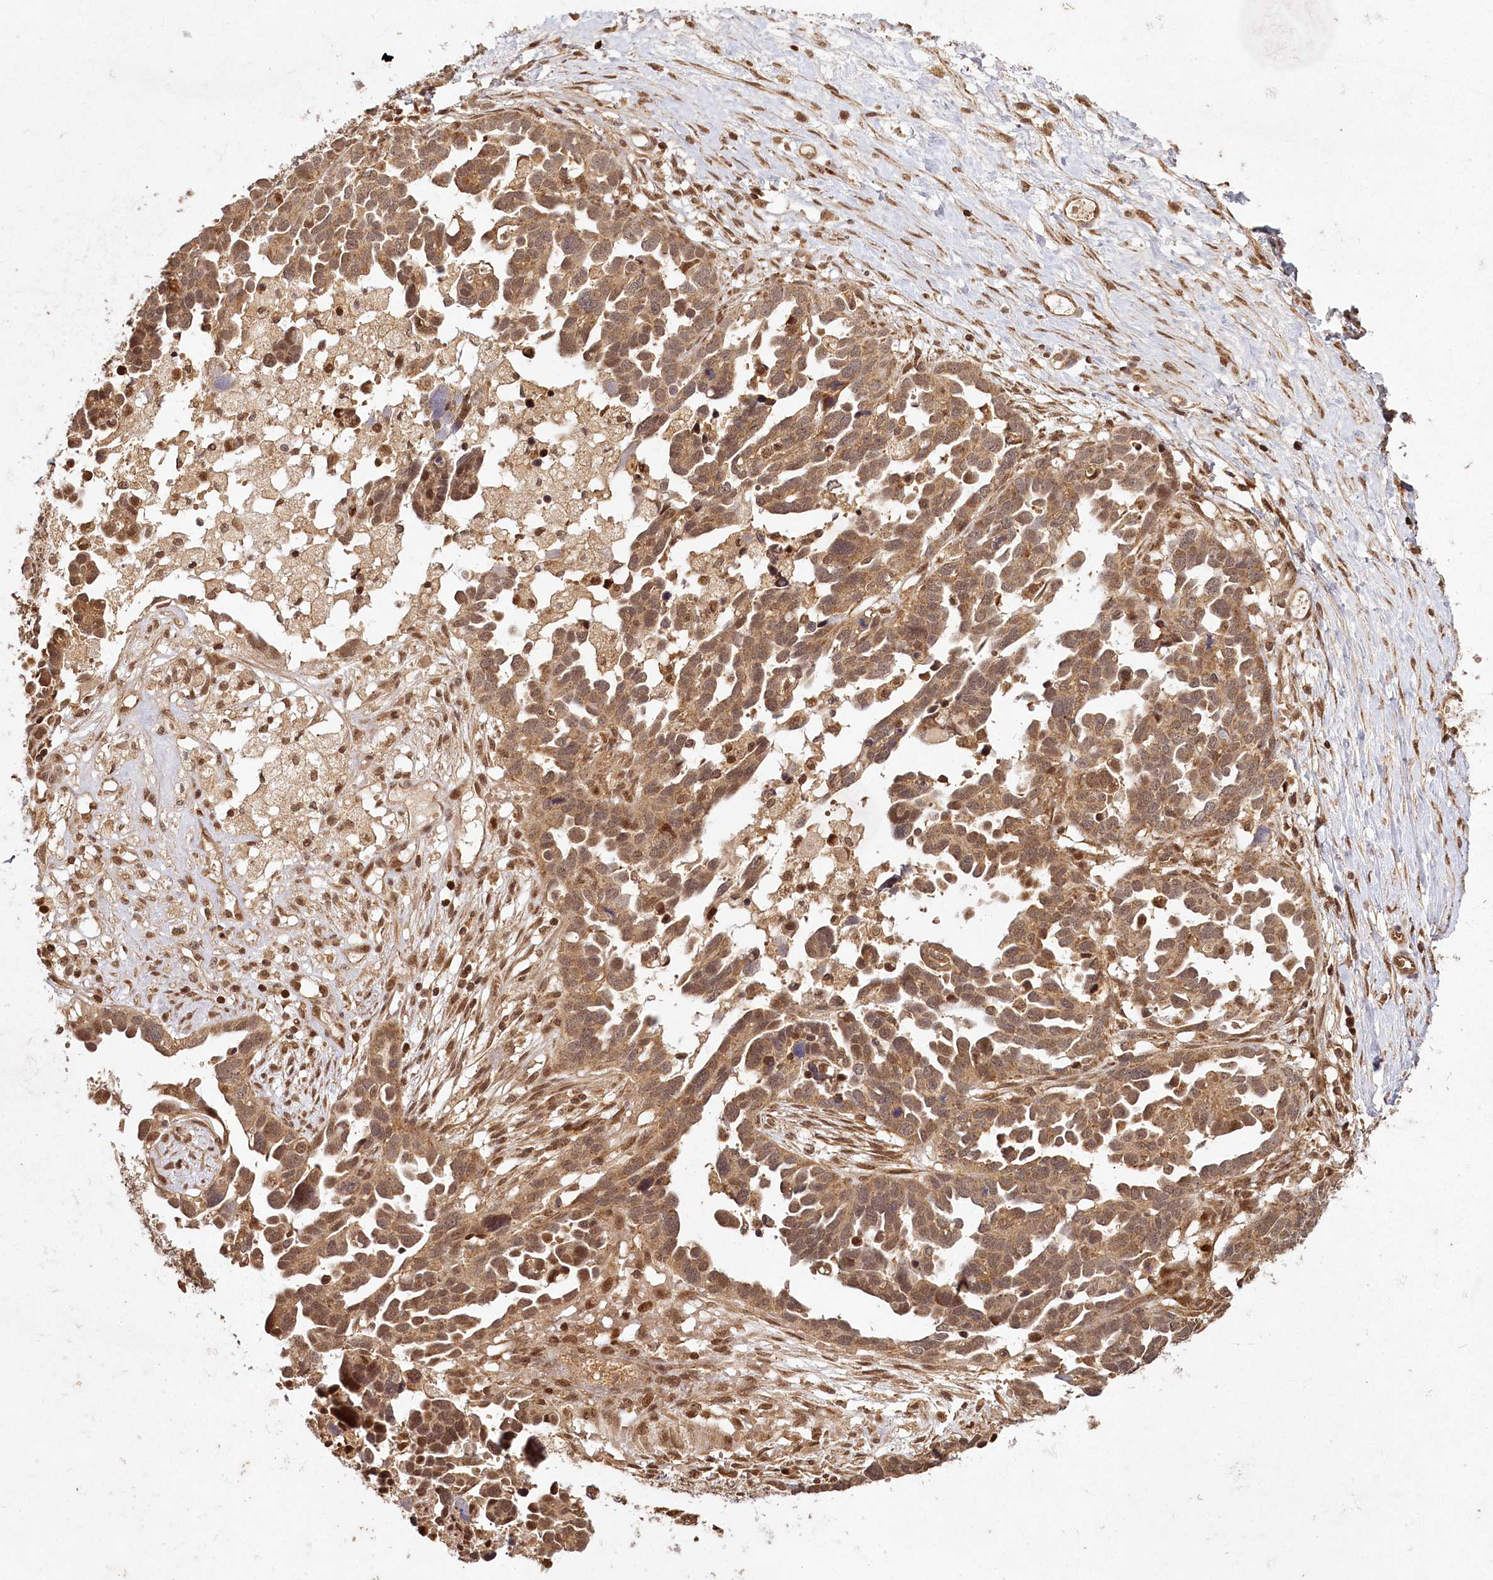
{"staining": {"intensity": "moderate", "quantity": ">75%", "location": "cytoplasmic/membranous"}, "tissue": "ovarian cancer", "cell_type": "Tumor cells", "image_type": "cancer", "snomed": [{"axis": "morphology", "description": "Cystadenocarcinoma, serous, NOS"}, {"axis": "topography", "description": "Ovary"}], "caption": "A brown stain labels moderate cytoplasmic/membranous staining of a protein in ovarian cancer (serous cystadenocarcinoma) tumor cells.", "gene": "MICU1", "patient": {"sex": "female", "age": 54}}